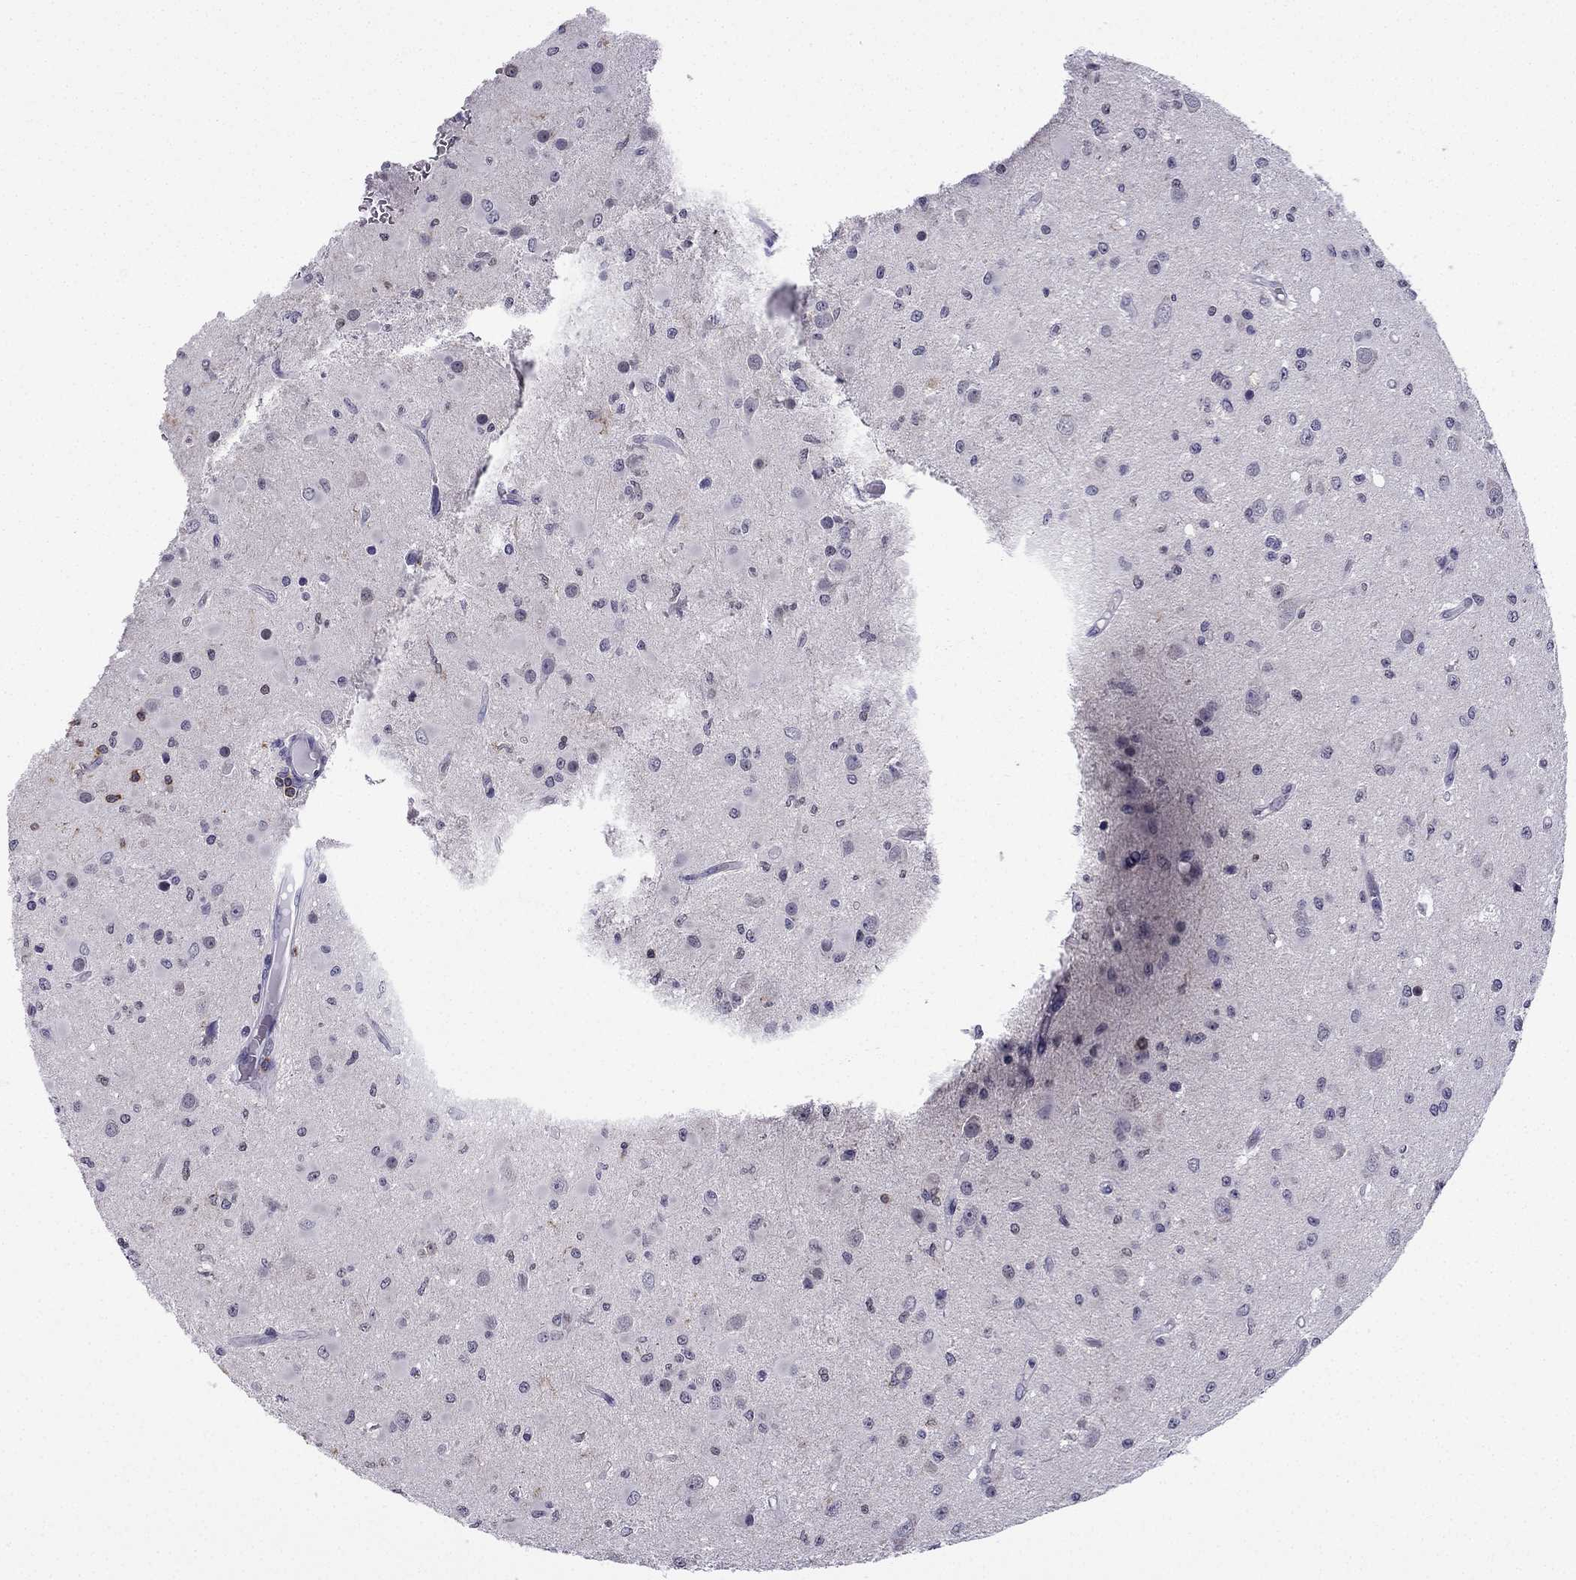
{"staining": {"intensity": "negative", "quantity": "none", "location": "none"}, "tissue": "glioma", "cell_type": "Tumor cells", "image_type": "cancer", "snomed": [{"axis": "morphology", "description": "Glioma, malignant, Low grade"}, {"axis": "topography", "description": "Brain"}], "caption": "Tumor cells show no significant staining in glioma.", "gene": "CCK", "patient": {"sex": "female", "age": 45}}